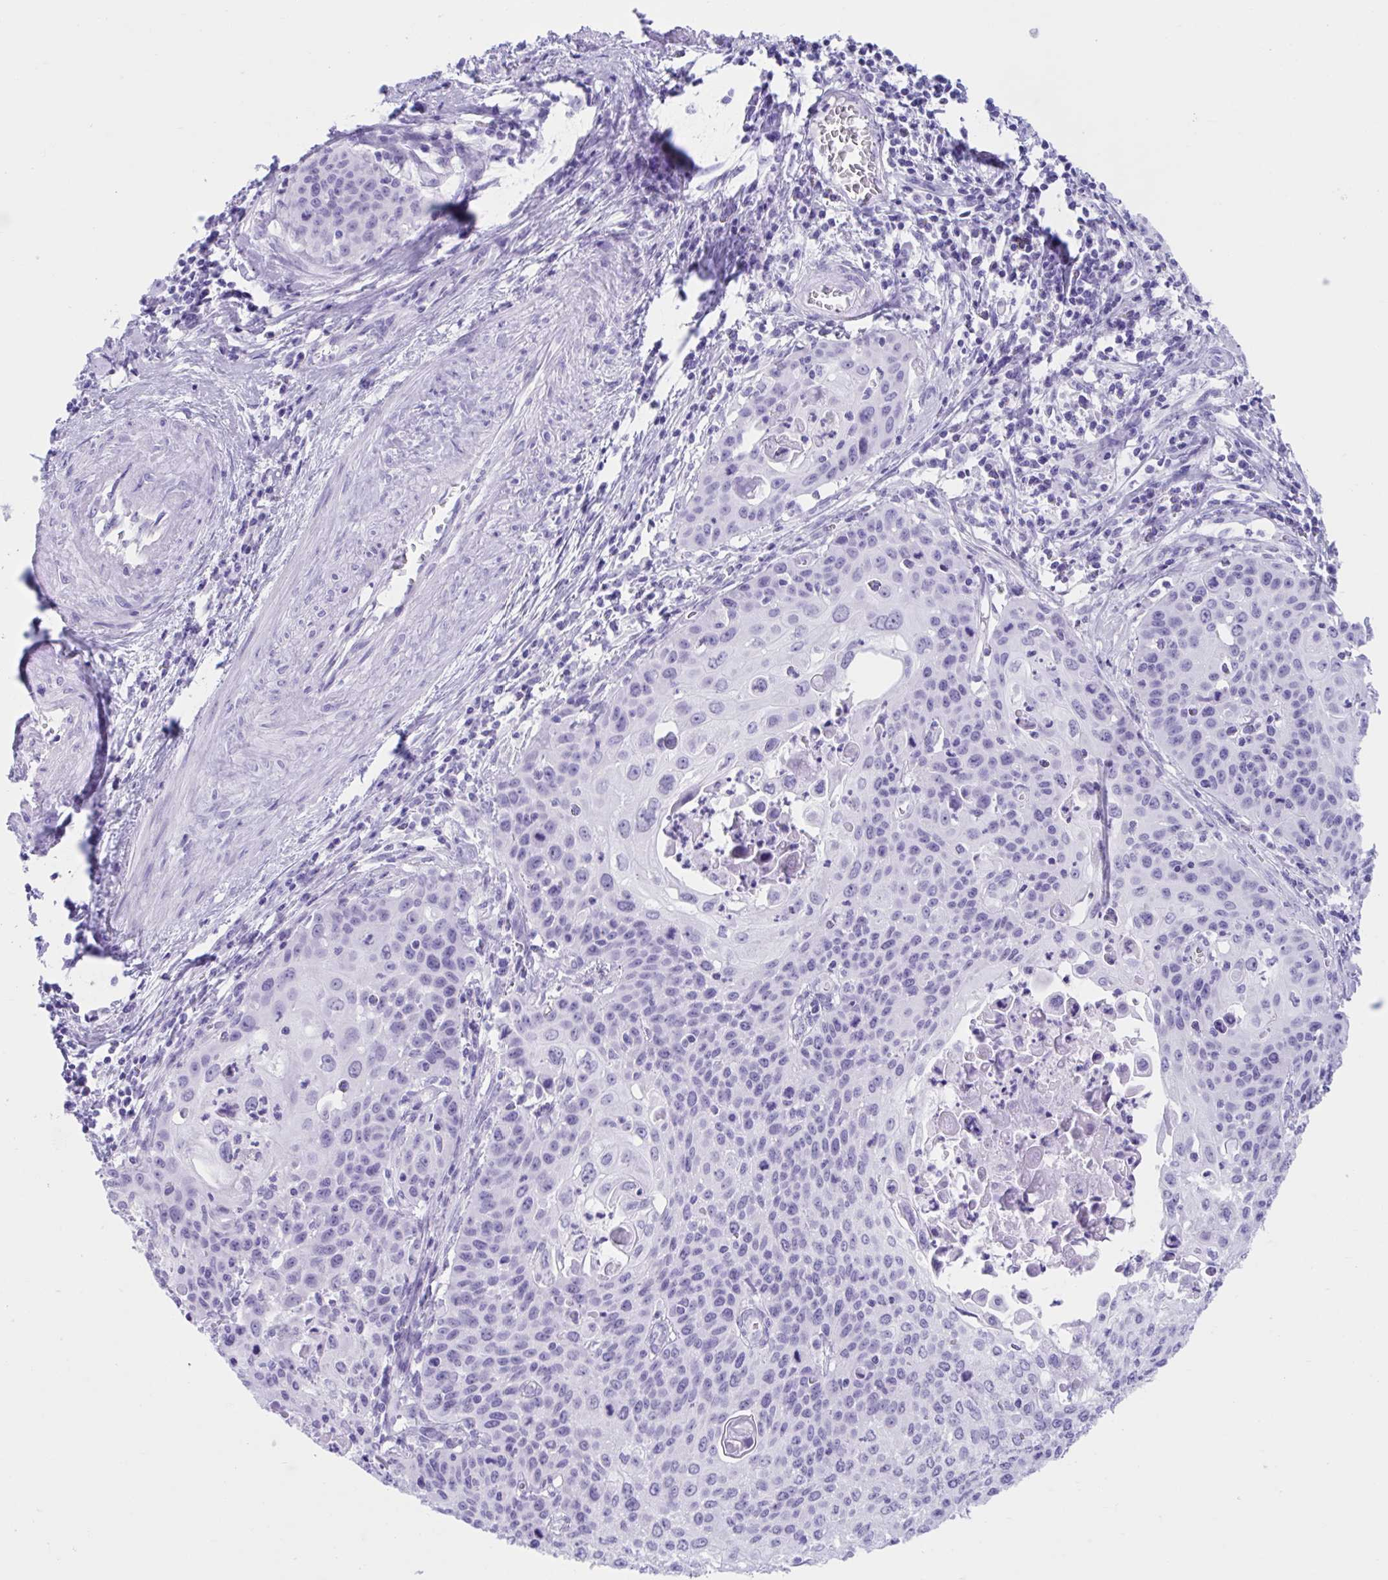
{"staining": {"intensity": "negative", "quantity": "none", "location": "none"}, "tissue": "cervical cancer", "cell_type": "Tumor cells", "image_type": "cancer", "snomed": [{"axis": "morphology", "description": "Squamous cell carcinoma, NOS"}, {"axis": "topography", "description": "Cervix"}], "caption": "This image is of cervical cancer (squamous cell carcinoma) stained with immunohistochemistry (IHC) to label a protein in brown with the nuclei are counter-stained blue. There is no staining in tumor cells.", "gene": "TMEM35A", "patient": {"sex": "female", "age": 65}}